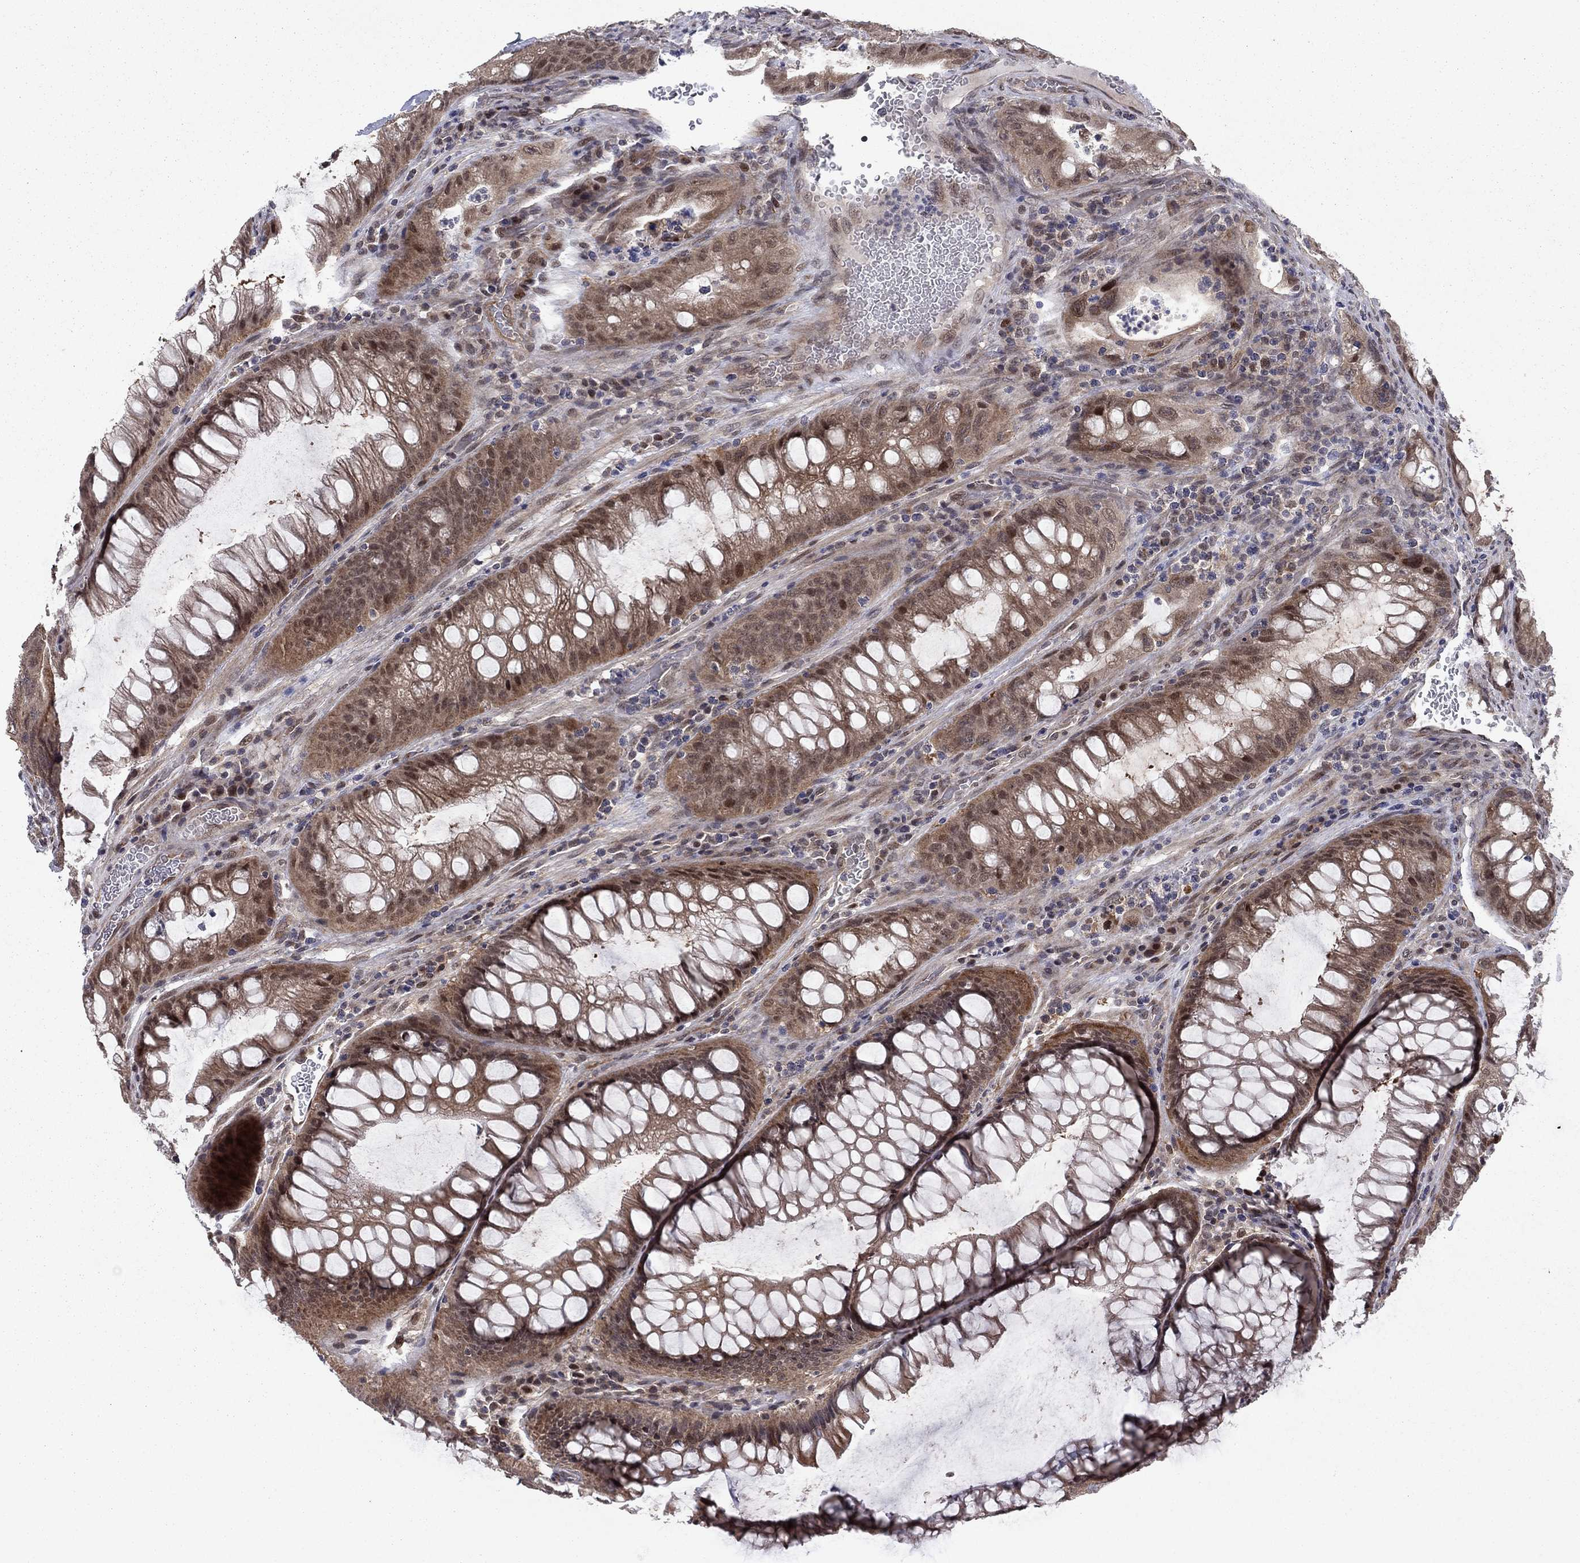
{"staining": {"intensity": "moderate", "quantity": ">75%", "location": "cytoplasmic/membranous"}, "tissue": "colorectal cancer", "cell_type": "Tumor cells", "image_type": "cancer", "snomed": [{"axis": "morphology", "description": "Adenocarcinoma, NOS"}, {"axis": "topography", "description": "Rectum"}], "caption": "DAB immunohistochemical staining of colorectal adenocarcinoma displays moderate cytoplasmic/membranous protein expression in approximately >75% of tumor cells. Using DAB (3,3'-diaminobenzidine) (brown) and hematoxylin (blue) stains, captured at high magnification using brightfield microscopy.", "gene": "PSMC1", "patient": {"sex": "male", "age": 63}}